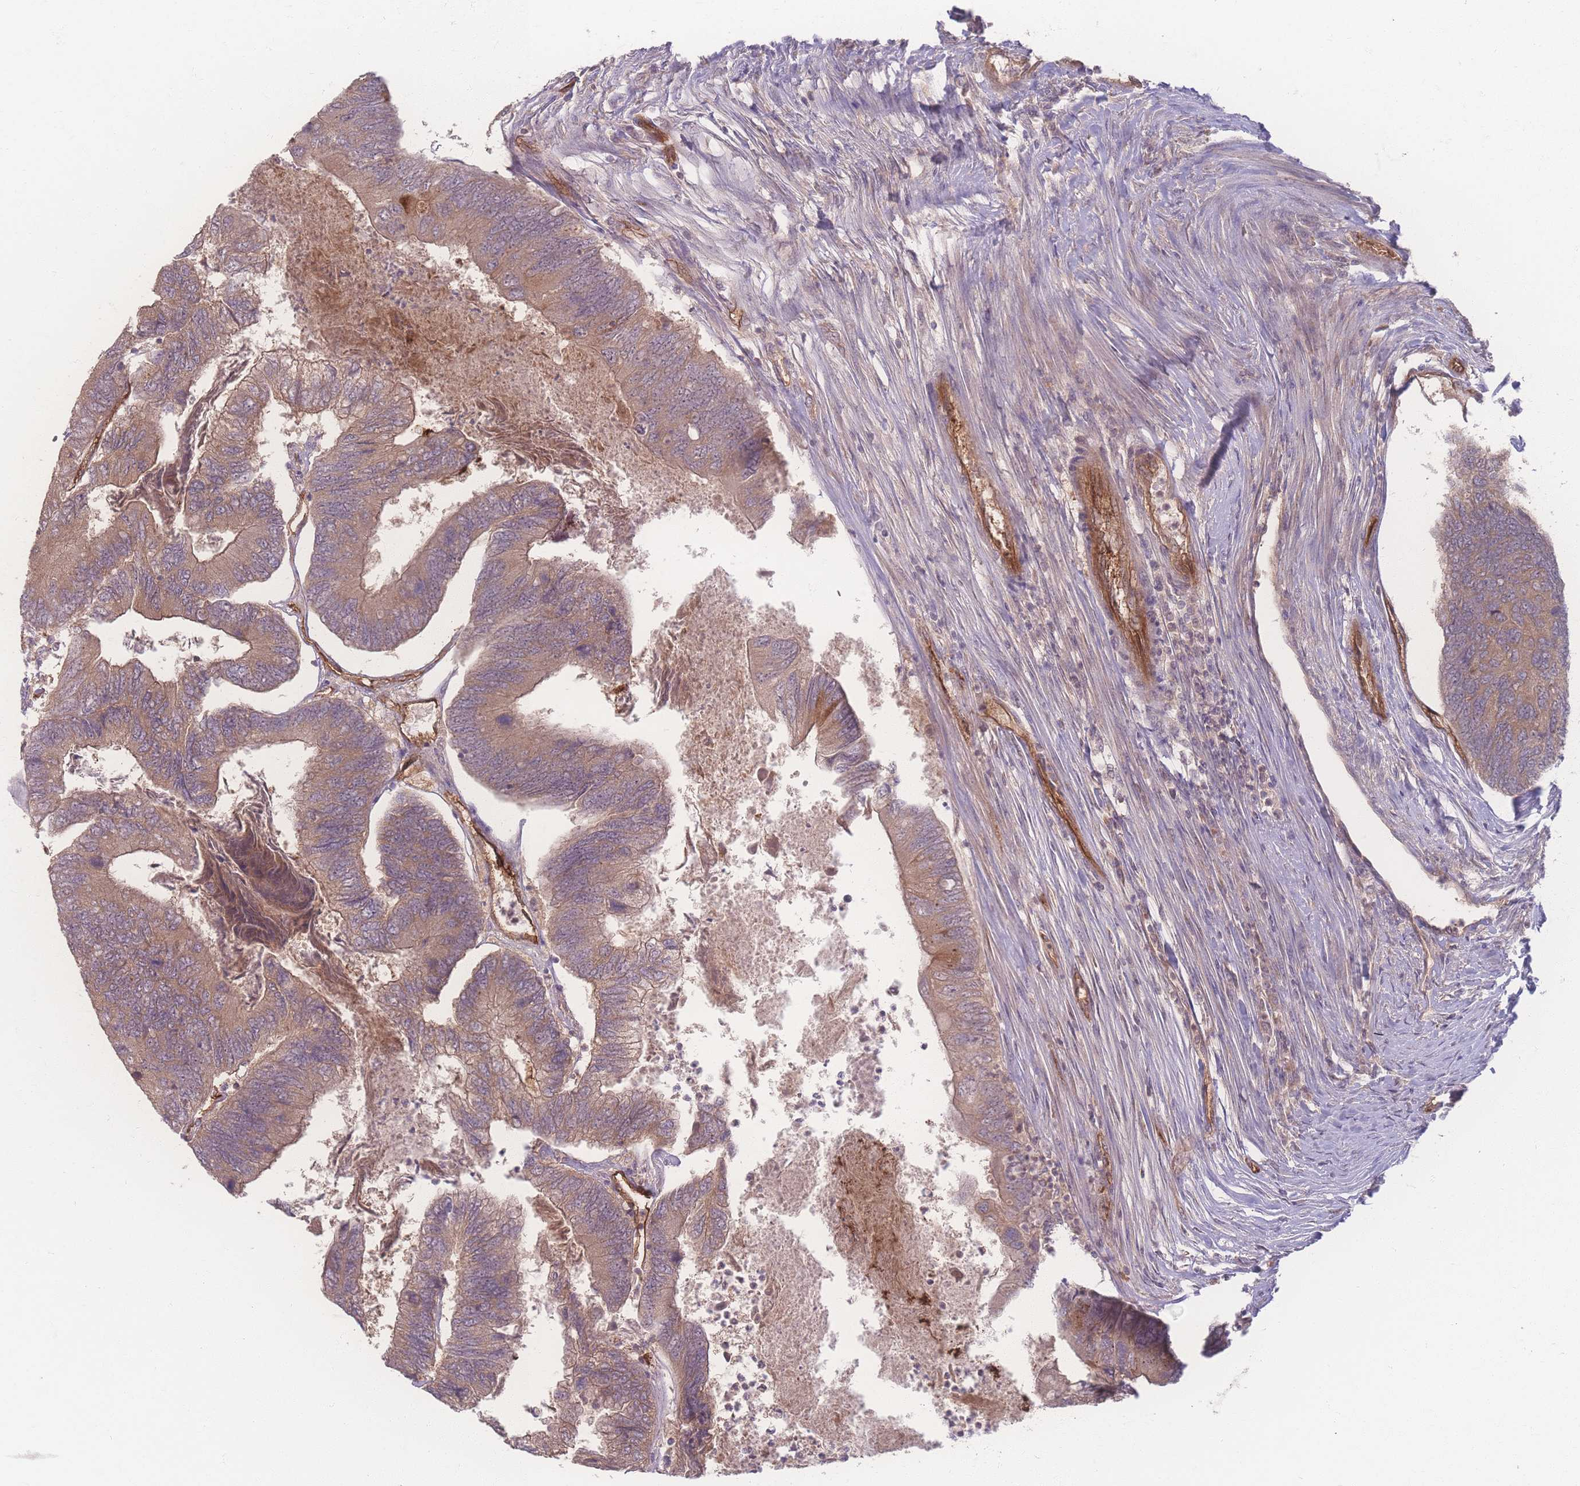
{"staining": {"intensity": "moderate", "quantity": ">75%", "location": "cytoplasmic/membranous"}, "tissue": "colorectal cancer", "cell_type": "Tumor cells", "image_type": "cancer", "snomed": [{"axis": "morphology", "description": "Adenocarcinoma, NOS"}, {"axis": "topography", "description": "Colon"}], "caption": "The immunohistochemical stain shows moderate cytoplasmic/membranous expression in tumor cells of adenocarcinoma (colorectal) tissue. (DAB (3,3'-diaminobenzidine) IHC, brown staining for protein, blue staining for nuclei).", "gene": "INSR", "patient": {"sex": "female", "age": 67}}